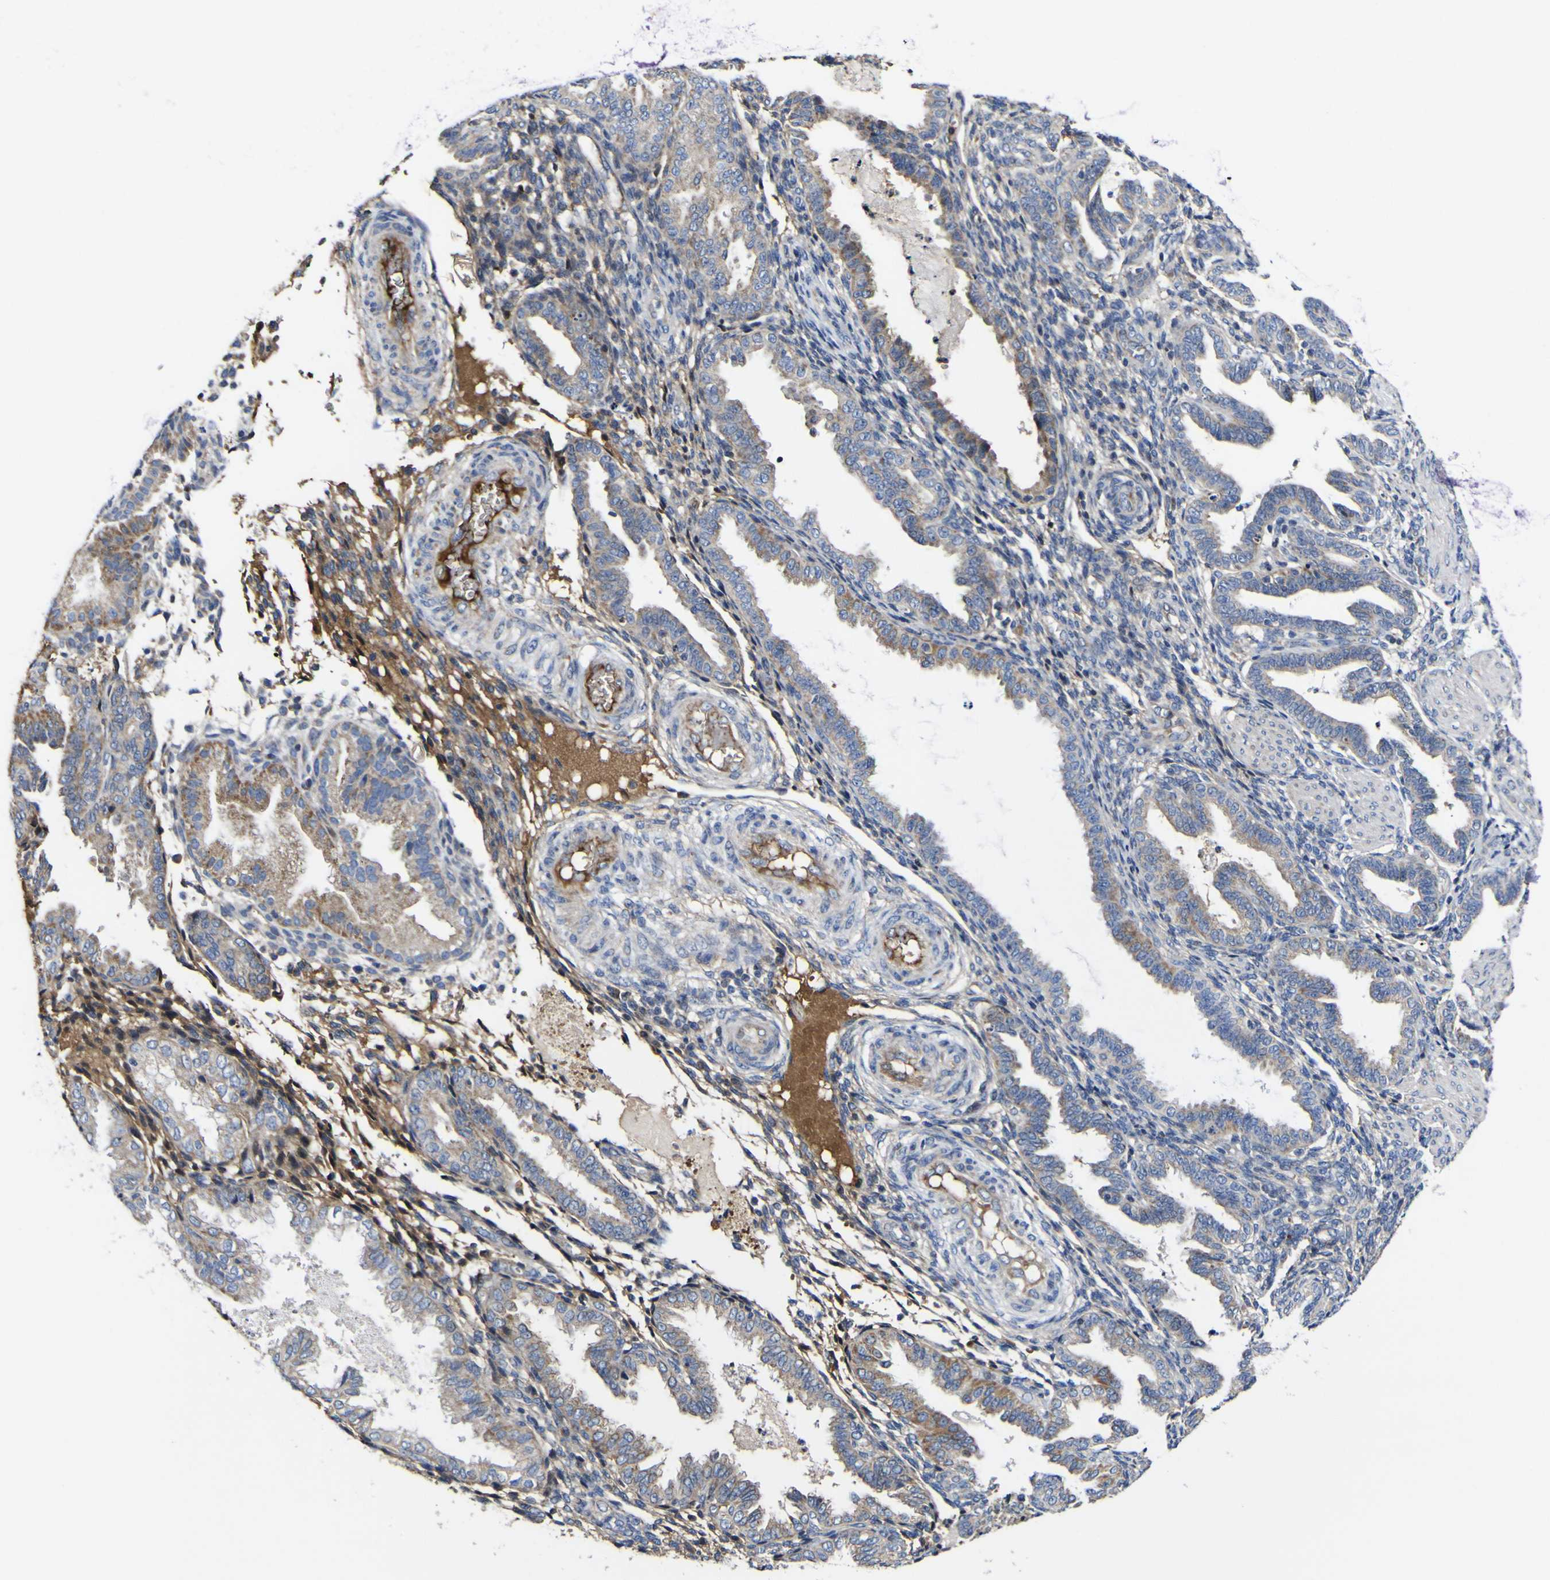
{"staining": {"intensity": "moderate", "quantity": "25%-75%", "location": "cytoplasmic/membranous"}, "tissue": "endometrium", "cell_type": "Cells in endometrial stroma", "image_type": "normal", "snomed": [{"axis": "morphology", "description": "Normal tissue, NOS"}, {"axis": "topography", "description": "Endometrium"}], "caption": "Moderate cytoplasmic/membranous positivity is present in about 25%-75% of cells in endometrial stroma in unremarkable endometrium. The staining was performed using DAB to visualize the protein expression in brown, while the nuclei were stained in blue with hematoxylin (Magnification: 20x).", "gene": "CCDC90B", "patient": {"sex": "female", "age": 33}}